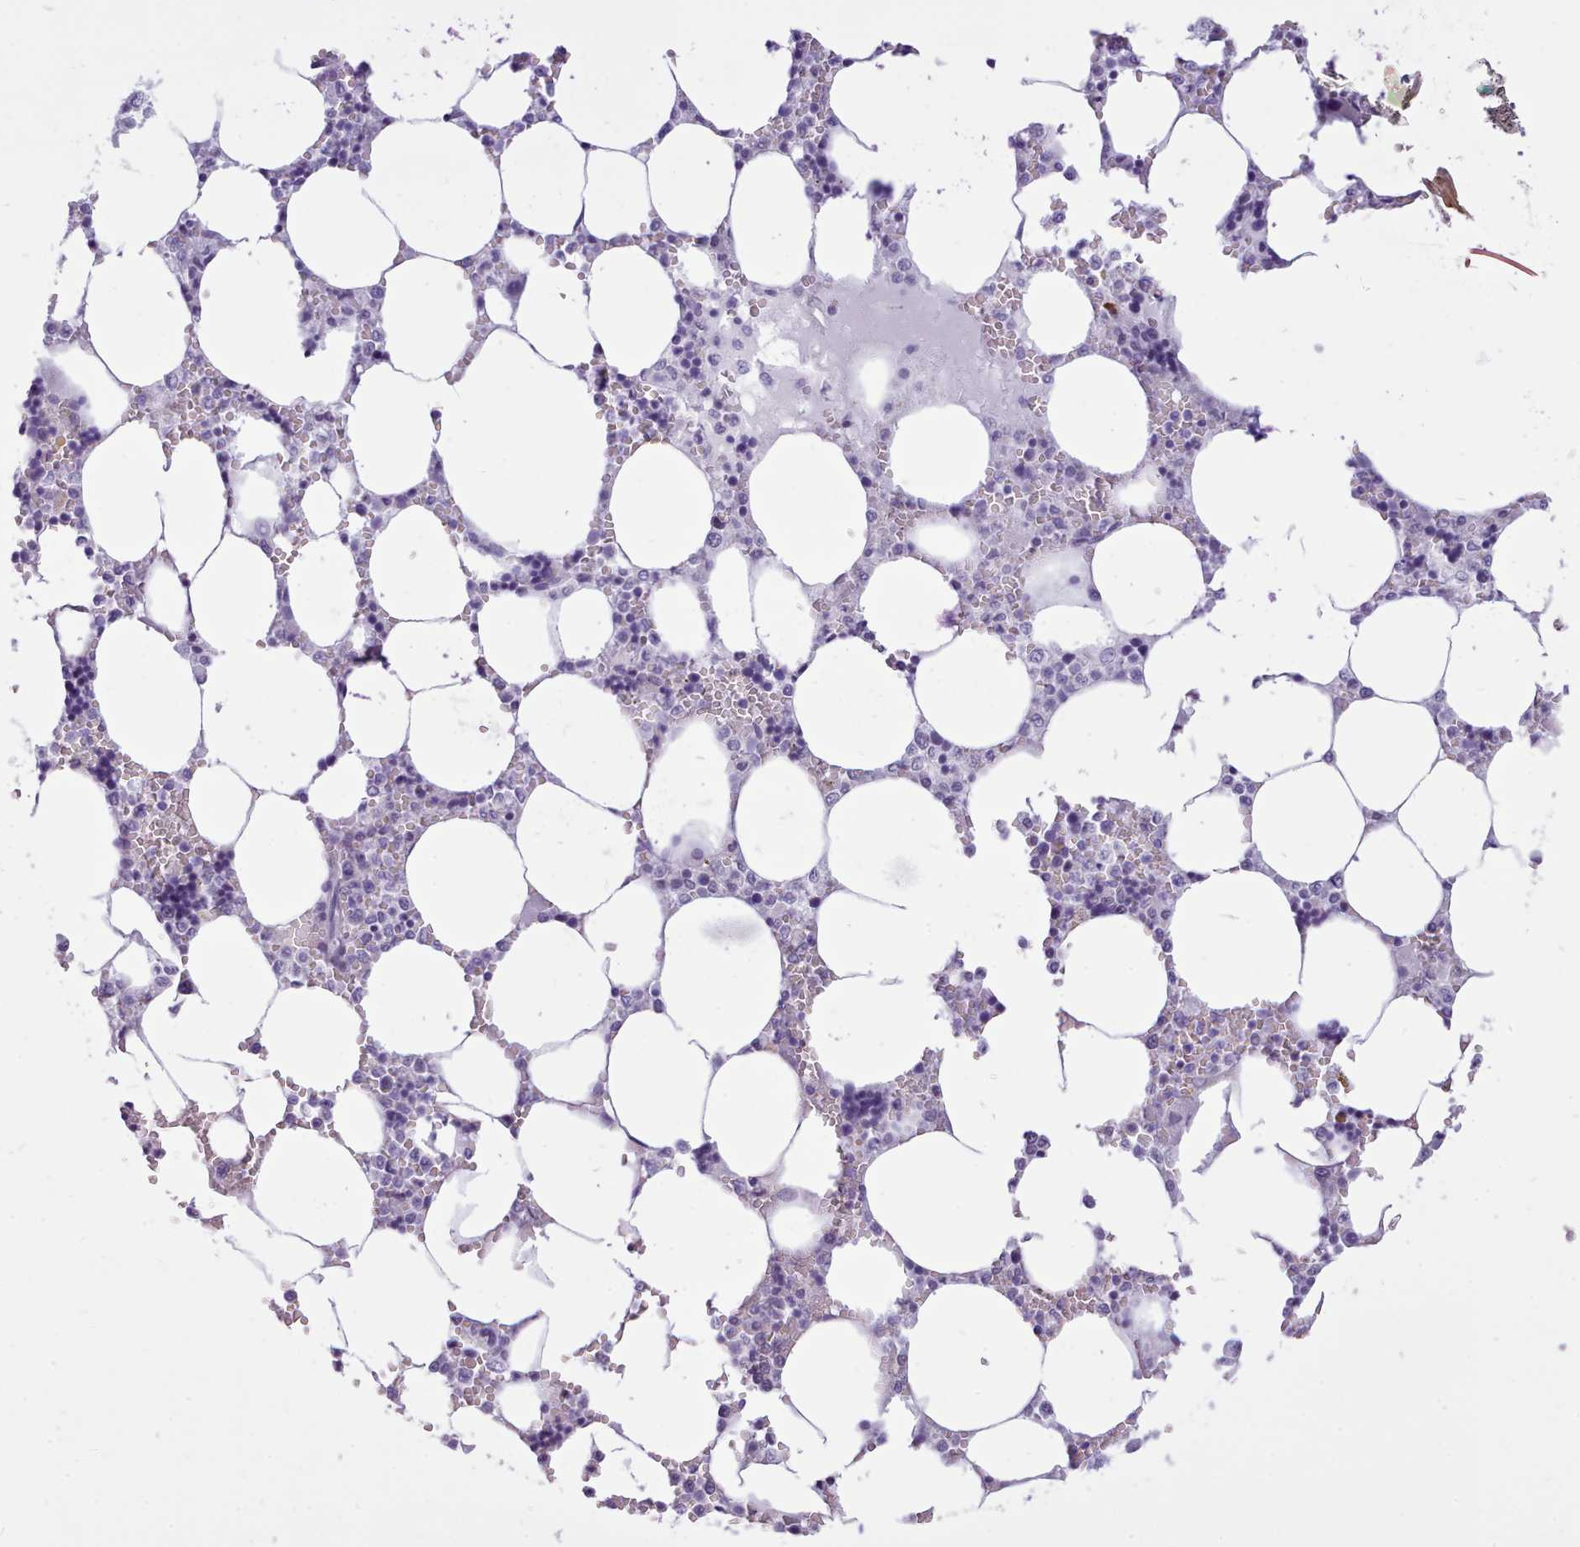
{"staining": {"intensity": "negative", "quantity": "none", "location": "none"}, "tissue": "bone marrow", "cell_type": "Hematopoietic cells", "image_type": "normal", "snomed": [{"axis": "morphology", "description": "Normal tissue, NOS"}, {"axis": "topography", "description": "Bone marrow"}], "caption": "Immunohistochemistry (IHC) image of normal bone marrow: human bone marrow stained with DAB (3,3'-diaminobenzidine) reveals no significant protein staining in hematopoietic cells. (DAB immunohistochemistry (IHC) visualized using brightfield microscopy, high magnification).", "gene": "FBXO48", "patient": {"sex": "male", "age": 64}}